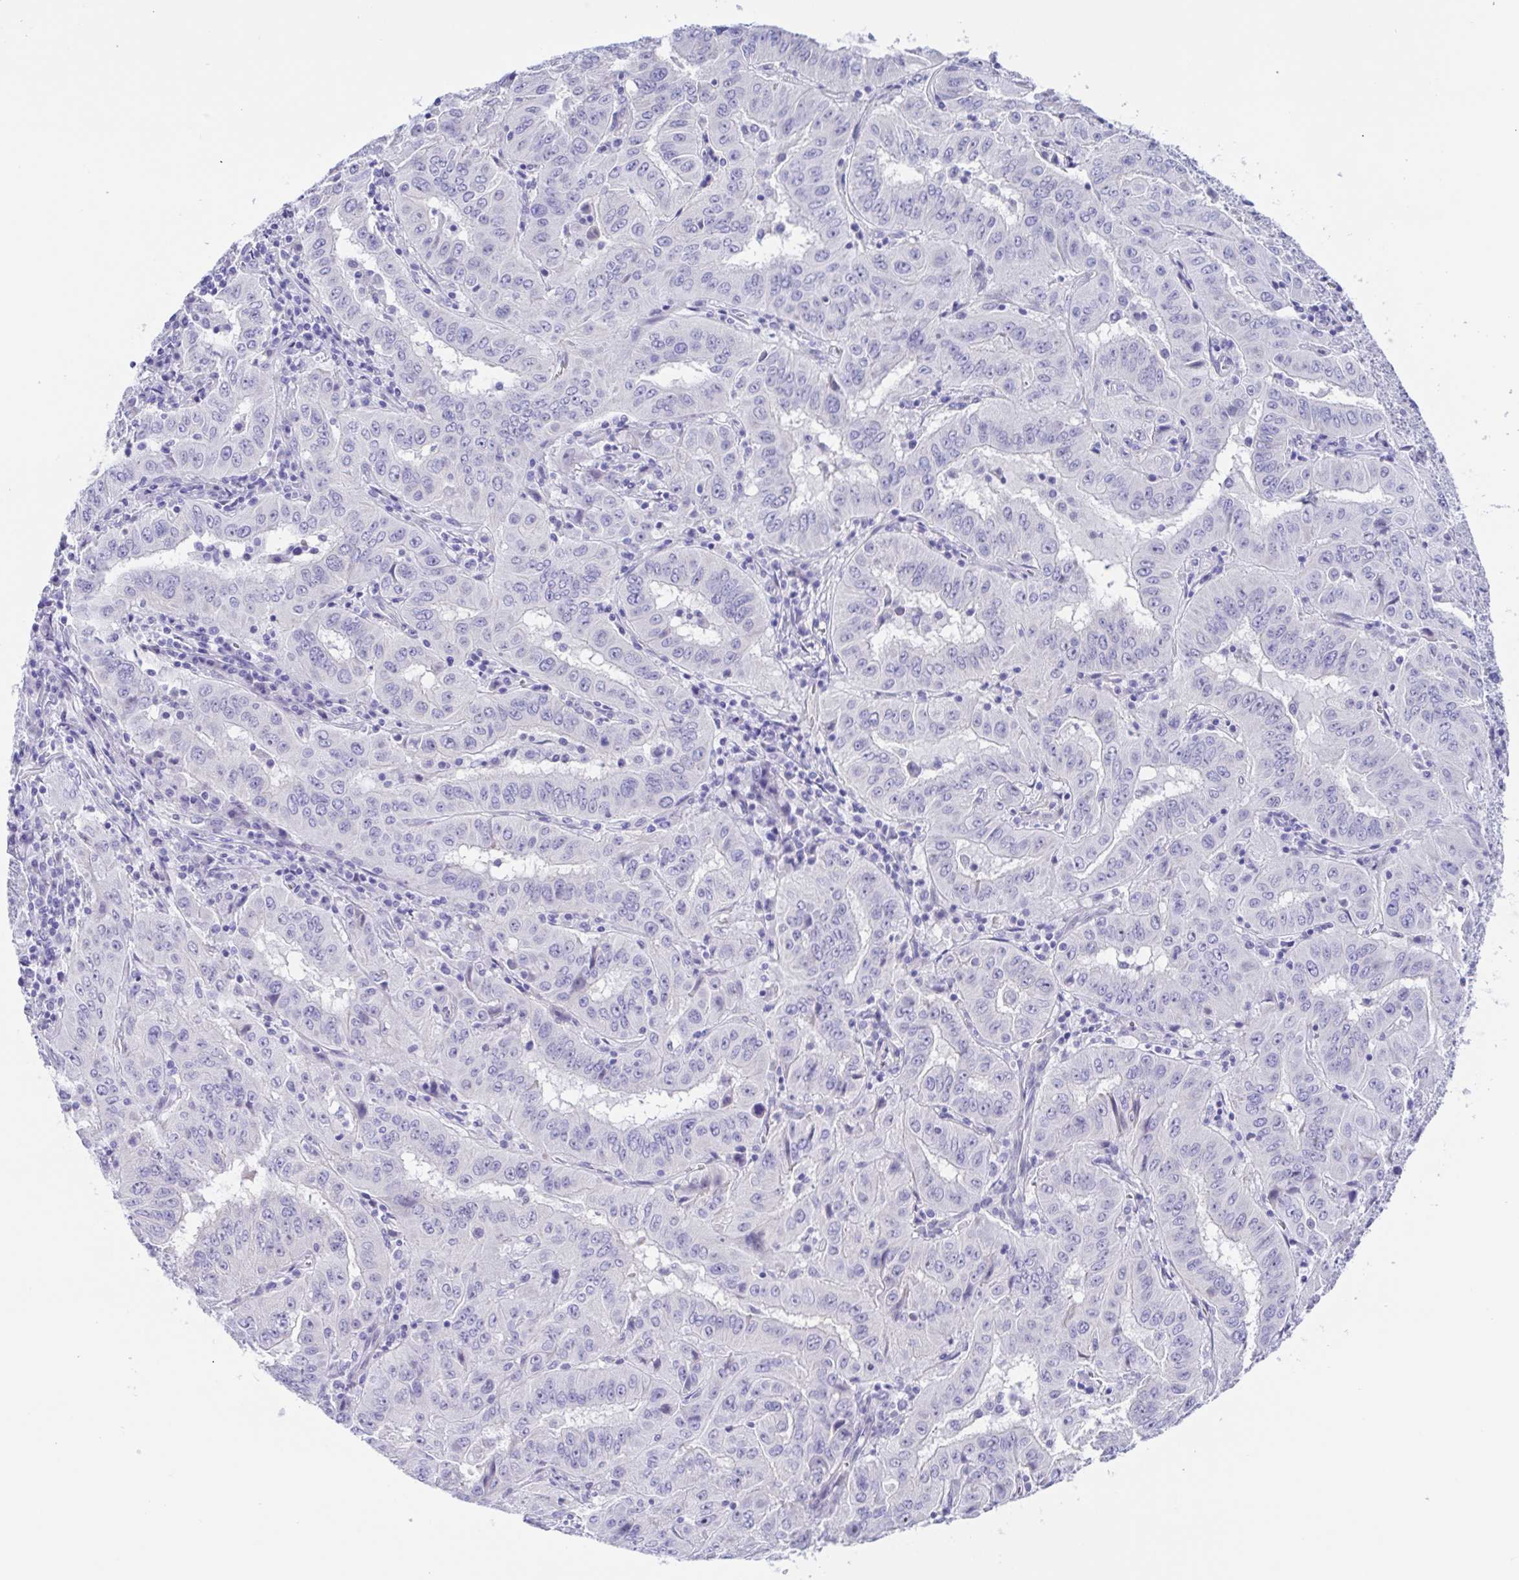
{"staining": {"intensity": "negative", "quantity": "none", "location": "none"}, "tissue": "pancreatic cancer", "cell_type": "Tumor cells", "image_type": "cancer", "snomed": [{"axis": "morphology", "description": "Adenocarcinoma, NOS"}, {"axis": "topography", "description": "Pancreas"}], "caption": "High magnification brightfield microscopy of pancreatic cancer stained with DAB (3,3'-diaminobenzidine) (brown) and counterstained with hematoxylin (blue): tumor cells show no significant expression.", "gene": "MUCL3", "patient": {"sex": "male", "age": 63}}